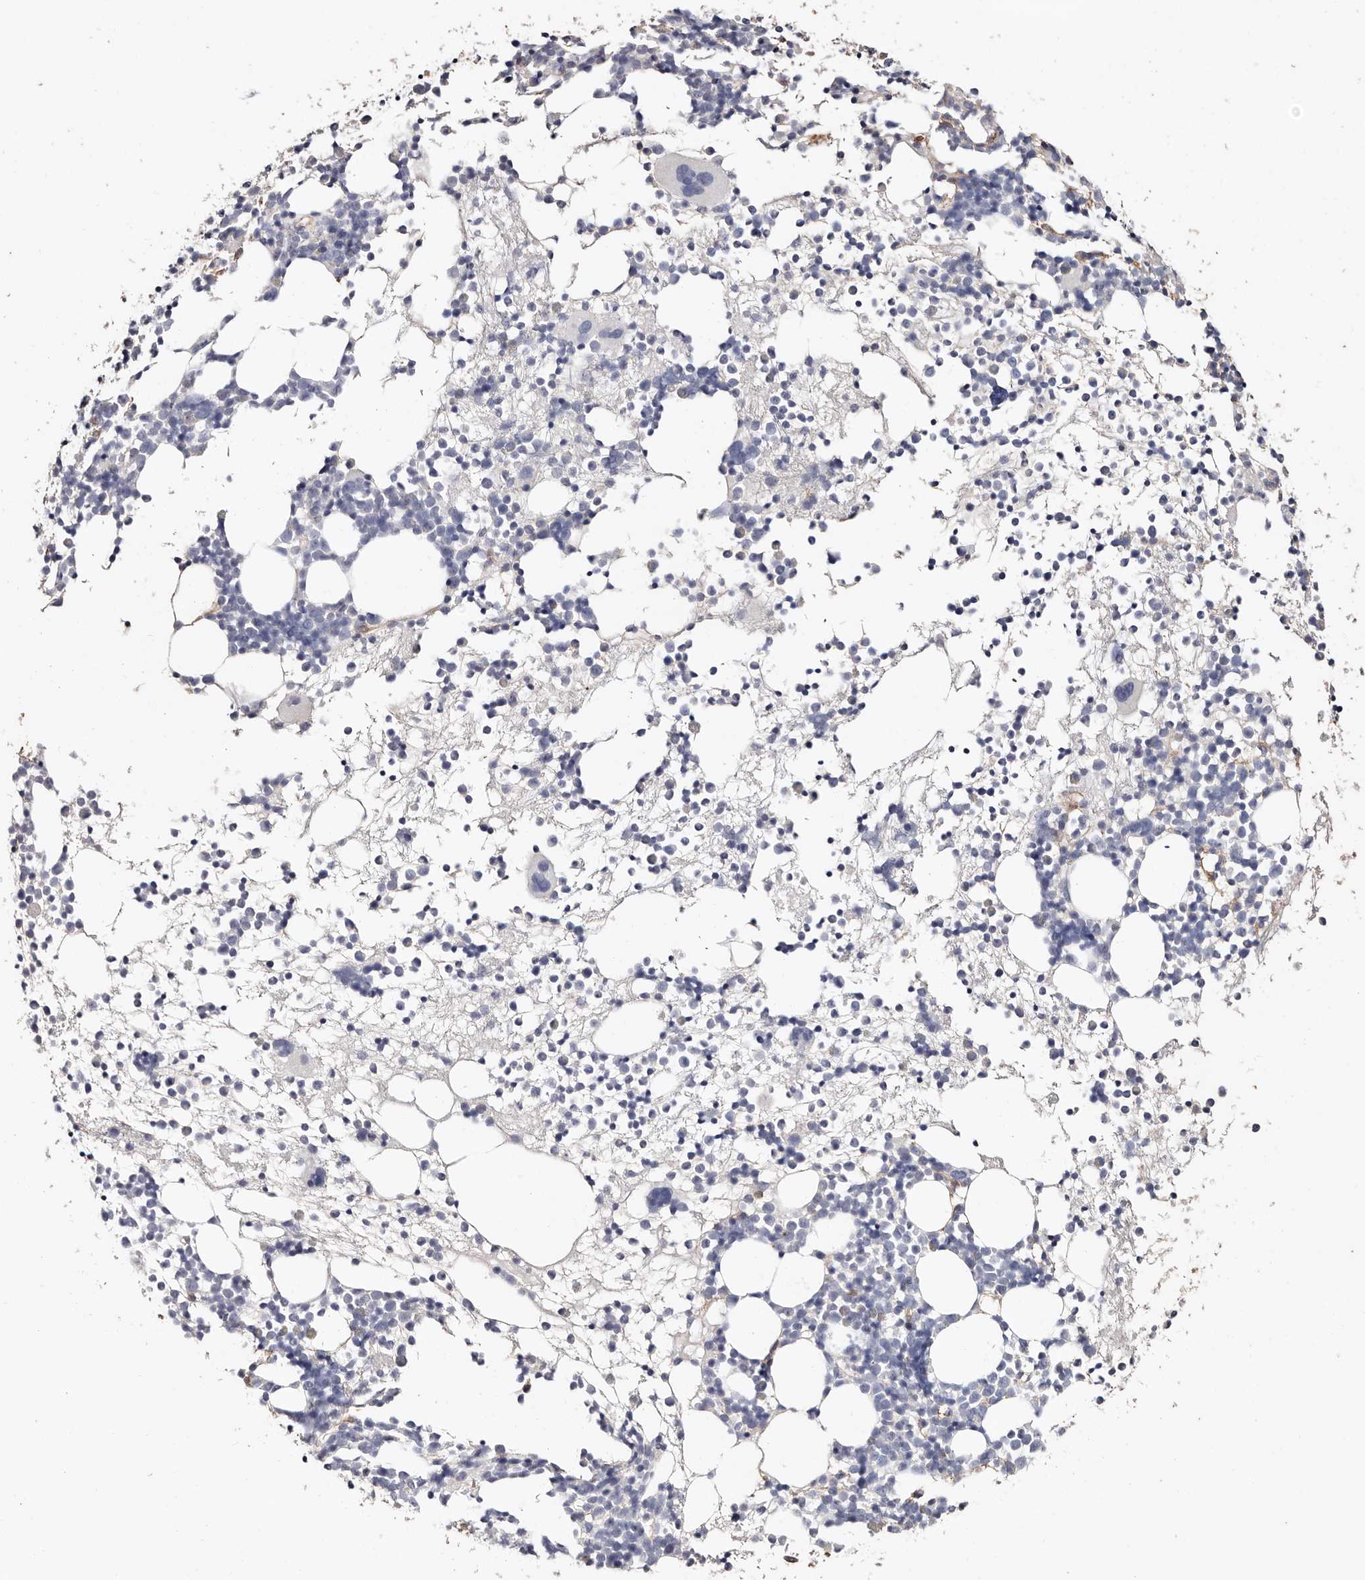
{"staining": {"intensity": "negative", "quantity": "none", "location": "none"}, "tissue": "bone marrow", "cell_type": "Hematopoietic cells", "image_type": "normal", "snomed": [{"axis": "morphology", "description": "Normal tissue, NOS"}, {"axis": "topography", "description": "Bone marrow"}], "caption": "Human bone marrow stained for a protein using immunohistochemistry demonstrates no staining in hematopoietic cells.", "gene": "TGM2", "patient": {"sex": "female", "age": 57}}